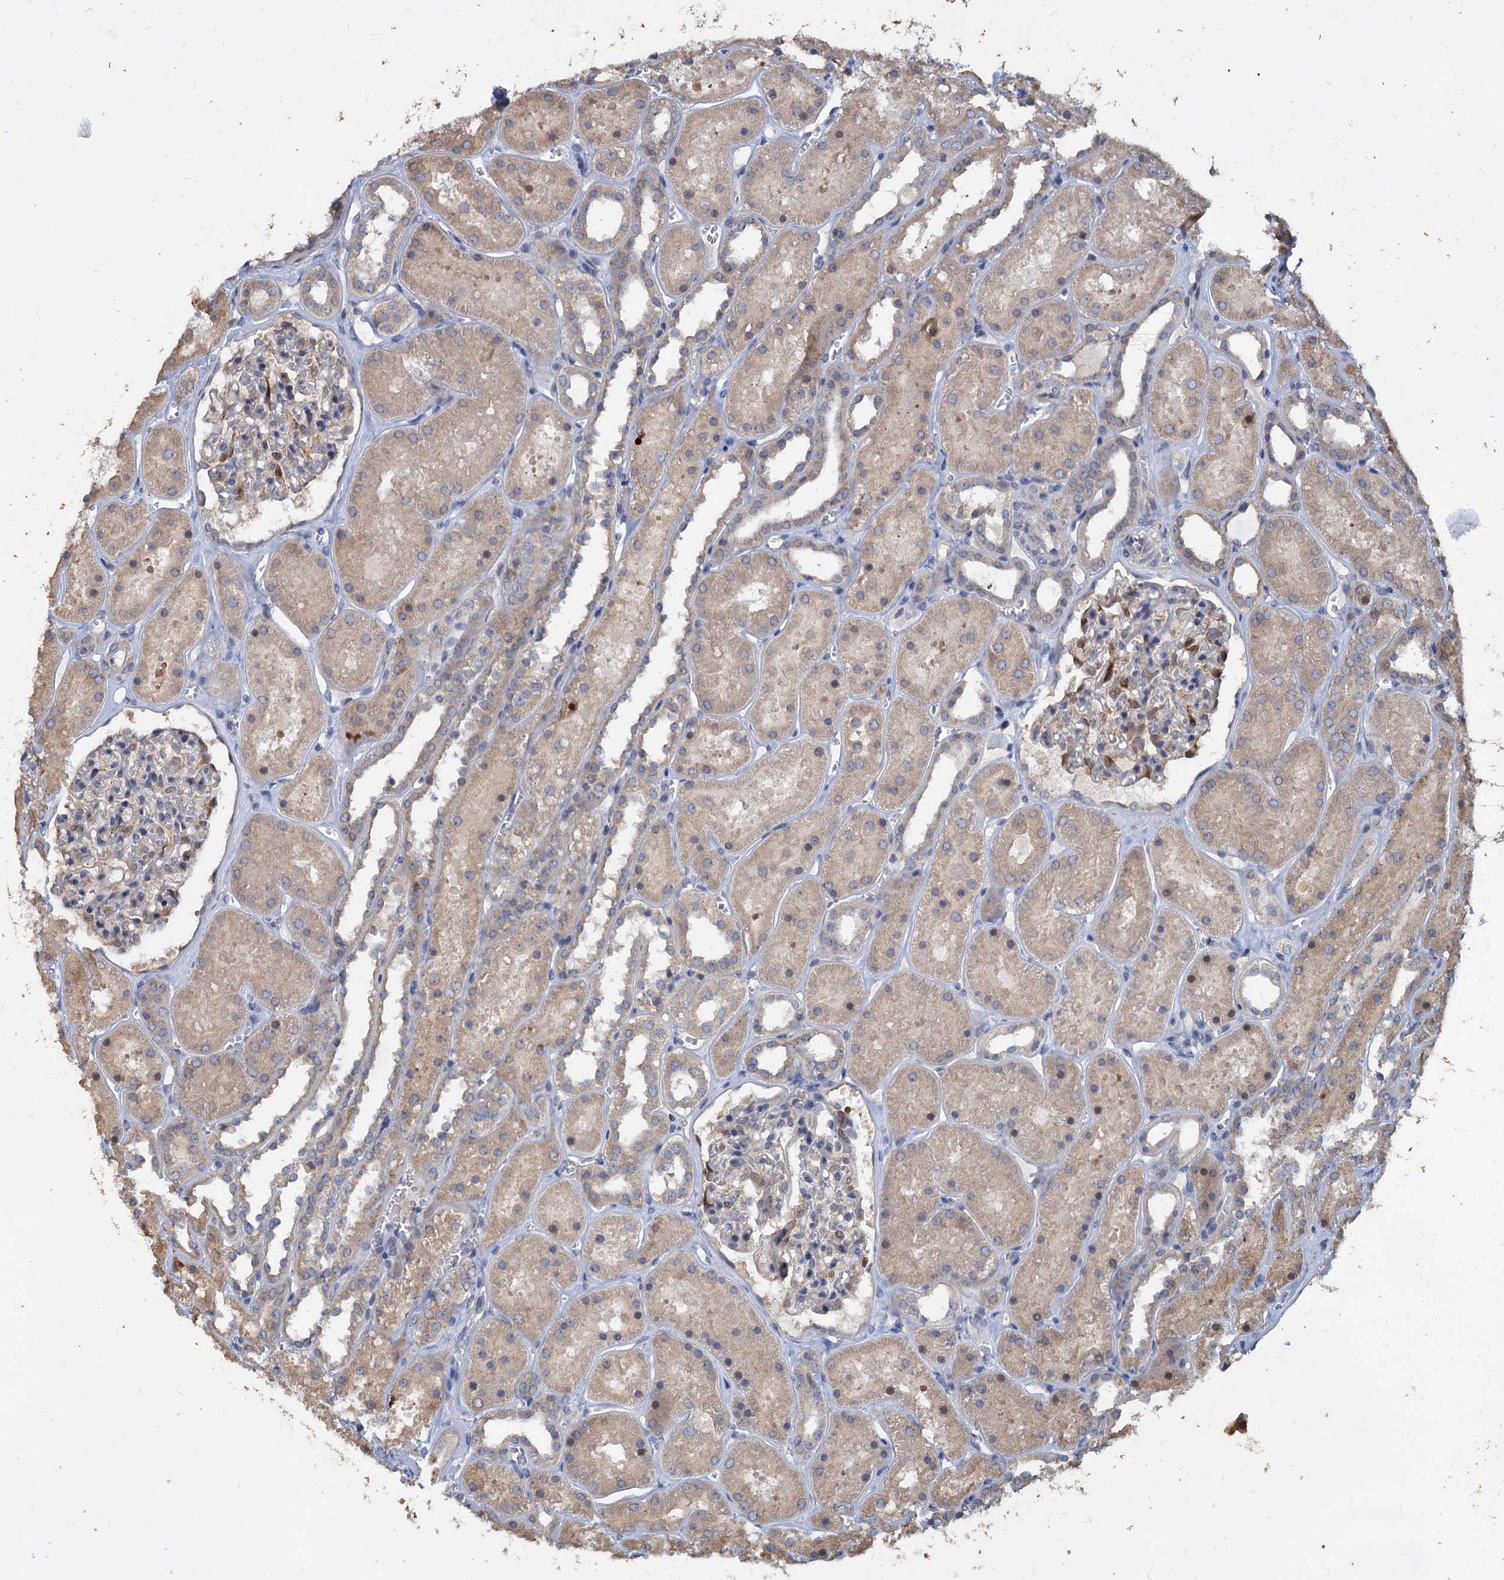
{"staining": {"intensity": "weak", "quantity": "25%-75%", "location": "cytoplasmic/membranous"}, "tissue": "kidney", "cell_type": "Cells in glomeruli", "image_type": "normal", "snomed": [{"axis": "morphology", "description": "Normal tissue, NOS"}, {"axis": "topography", "description": "Kidney"}], "caption": "A high-resolution histopathology image shows IHC staining of normal kidney, which reveals weak cytoplasmic/membranous staining in about 25%-75% of cells in glomeruli.", "gene": "DEPDC4", "patient": {"sex": "female", "age": 41}}